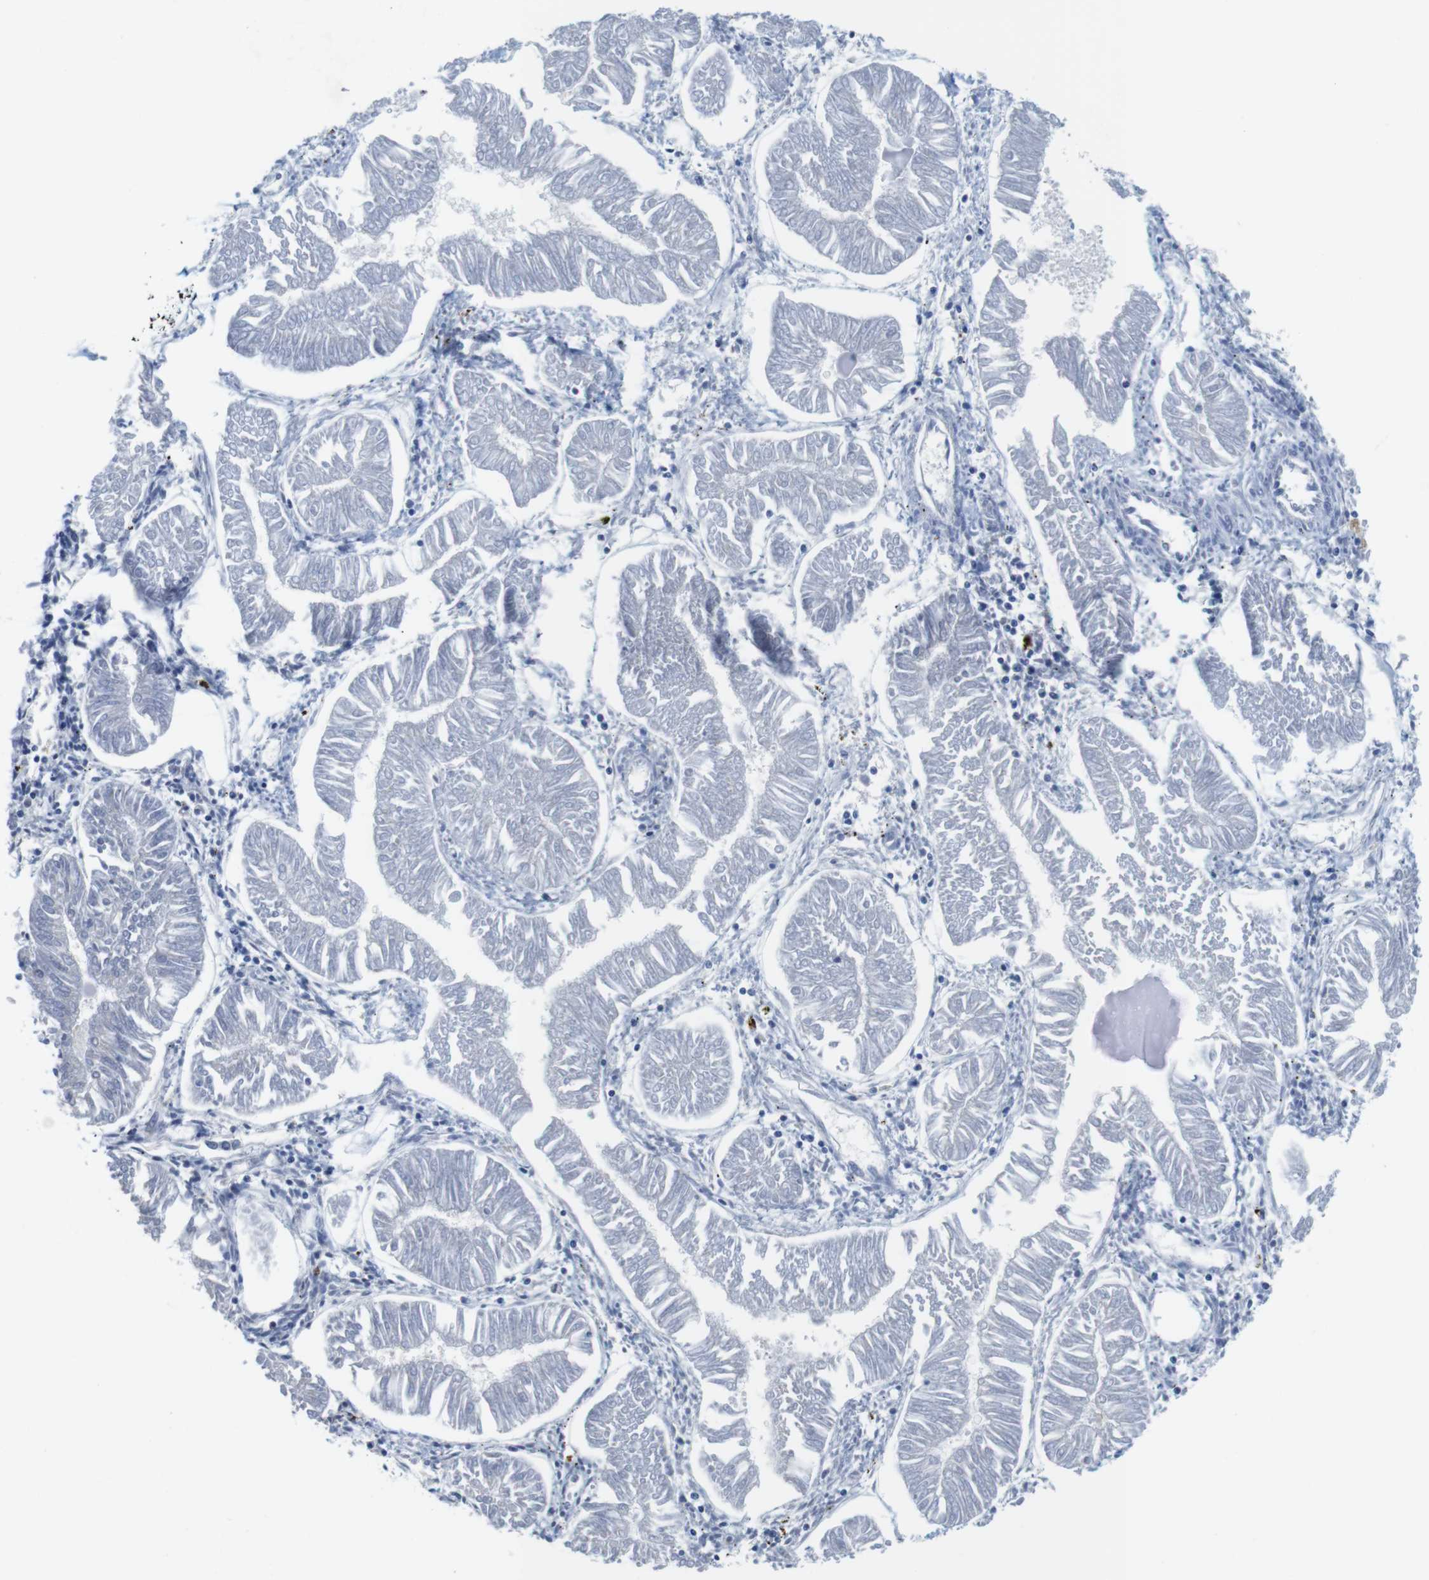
{"staining": {"intensity": "negative", "quantity": "none", "location": "none"}, "tissue": "endometrial cancer", "cell_type": "Tumor cells", "image_type": "cancer", "snomed": [{"axis": "morphology", "description": "Adenocarcinoma, NOS"}, {"axis": "topography", "description": "Endometrium"}], "caption": "Histopathology image shows no significant protein expression in tumor cells of endometrial cancer. (DAB immunohistochemistry (IHC), high magnification).", "gene": "CNGA2", "patient": {"sex": "female", "age": 53}}